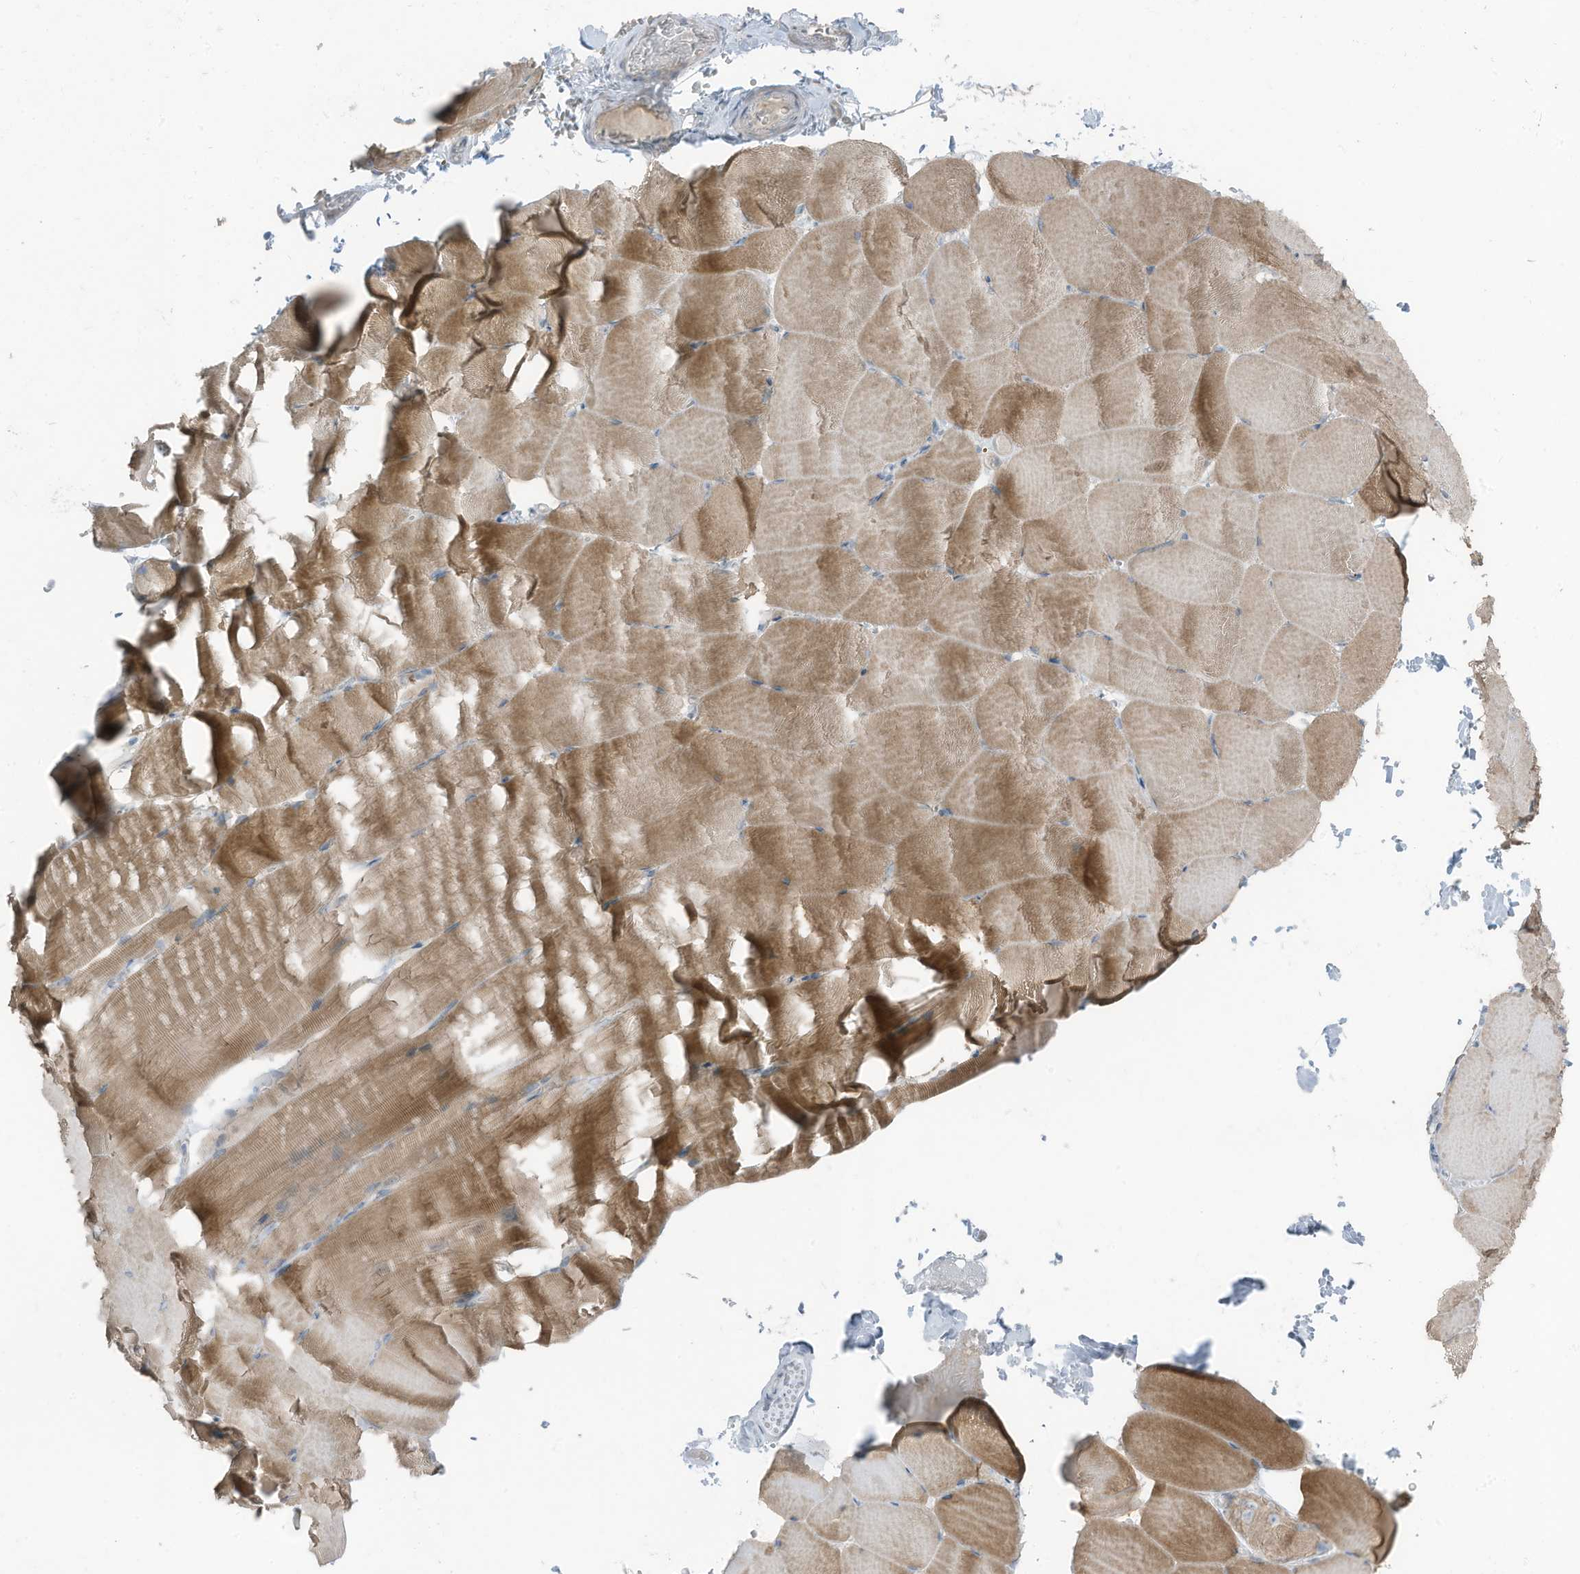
{"staining": {"intensity": "moderate", "quantity": ">75%", "location": "cytoplasmic/membranous"}, "tissue": "skeletal muscle", "cell_type": "Myocytes", "image_type": "normal", "snomed": [{"axis": "morphology", "description": "Normal tissue, NOS"}, {"axis": "topography", "description": "Skeletal muscle"}, {"axis": "topography", "description": "Parathyroid gland"}], "caption": "The histopathology image shows a brown stain indicating the presence of a protein in the cytoplasmic/membranous of myocytes in skeletal muscle.", "gene": "ARHGEF33", "patient": {"sex": "female", "age": 37}}